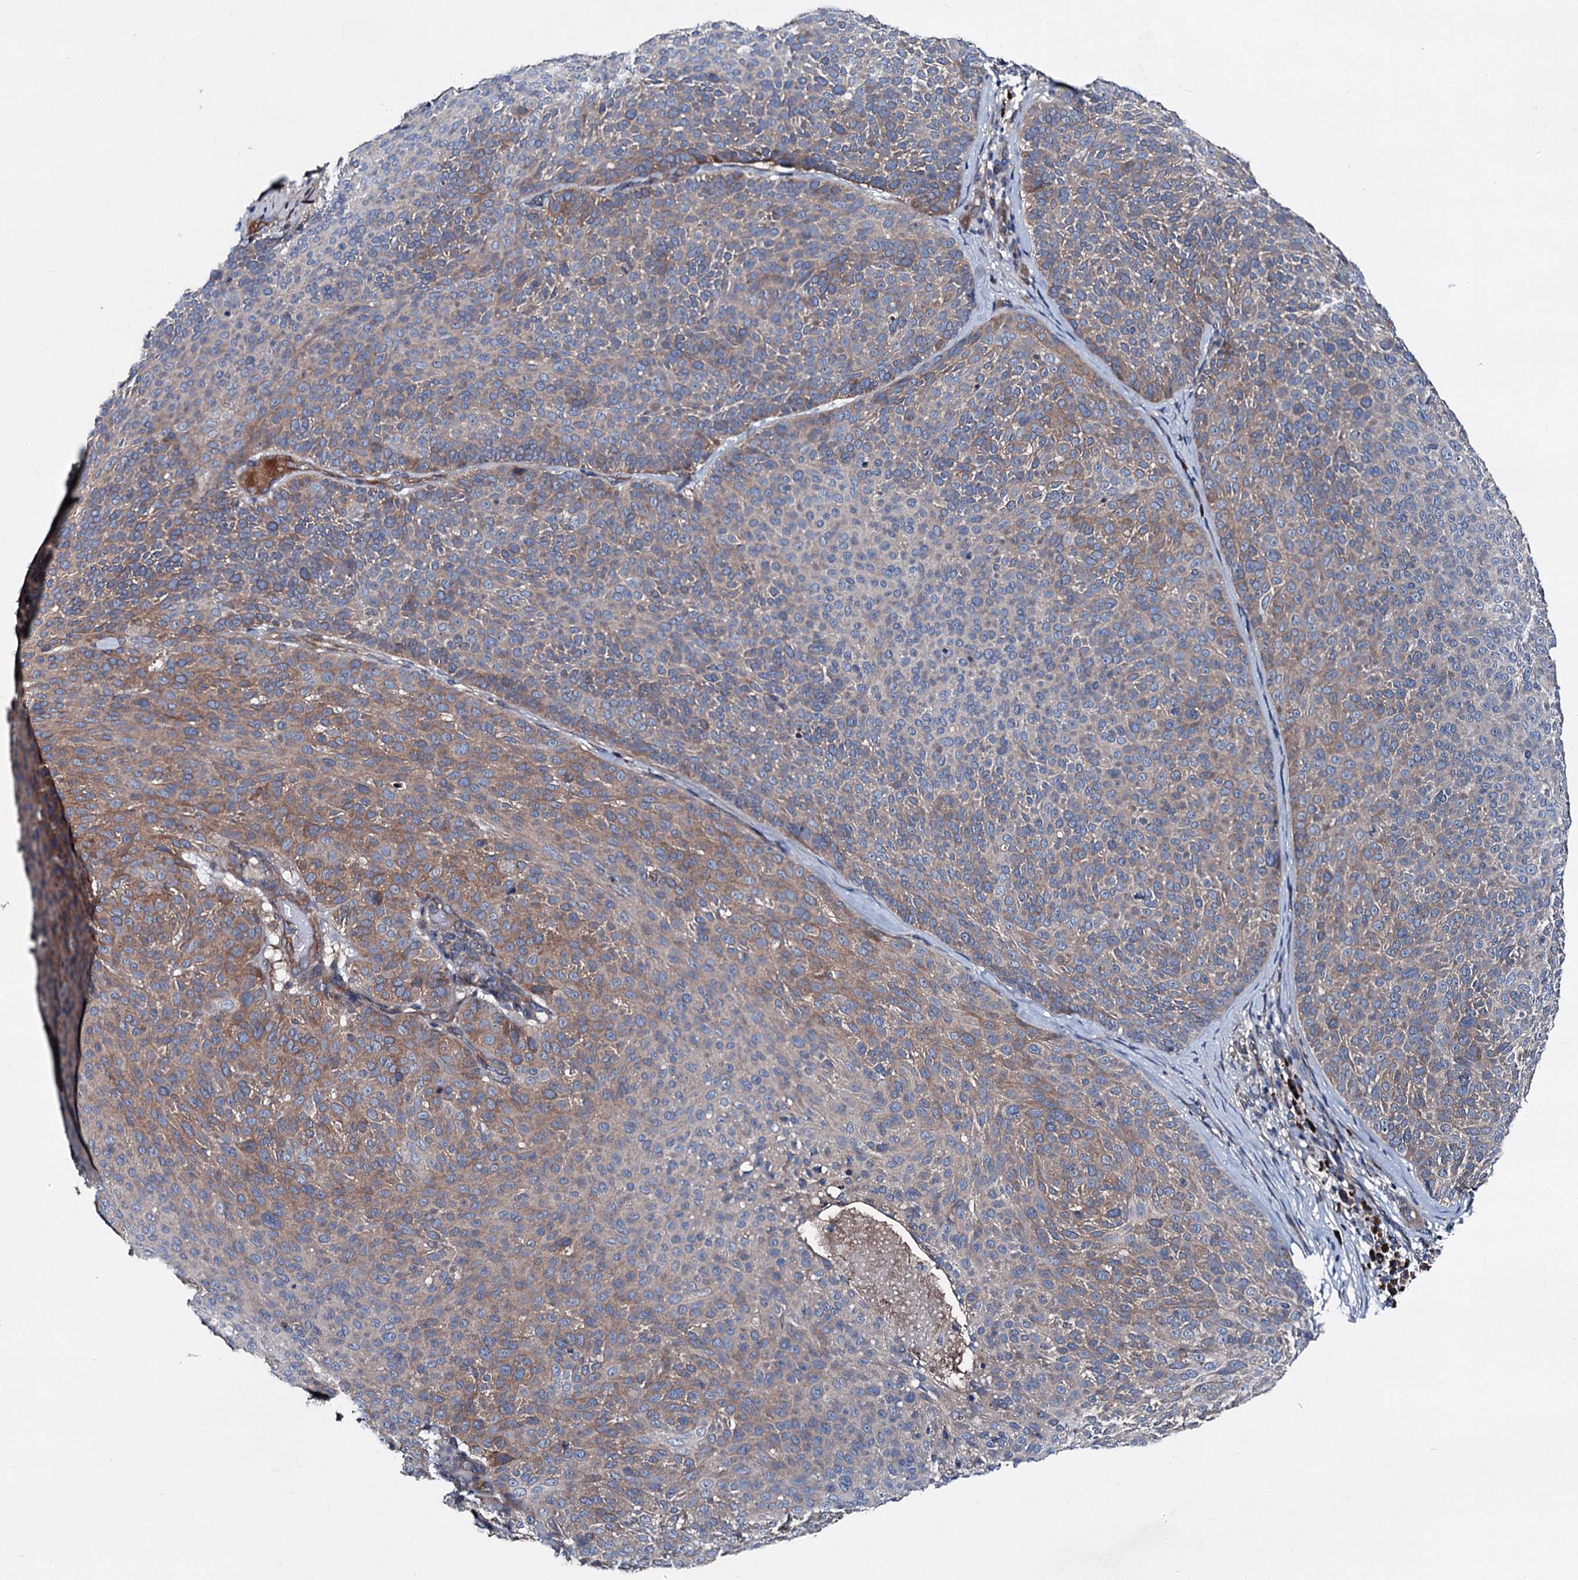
{"staining": {"intensity": "moderate", "quantity": "25%-75%", "location": "cytoplasmic/membranous"}, "tissue": "skin cancer", "cell_type": "Tumor cells", "image_type": "cancer", "snomed": [{"axis": "morphology", "description": "Basal cell carcinoma"}, {"axis": "topography", "description": "Skin"}], "caption": "This photomicrograph displays basal cell carcinoma (skin) stained with immunohistochemistry (IHC) to label a protein in brown. The cytoplasmic/membranous of tumor cells show moderate positivity for the protein. Nuclei are counter-stained blue.", "gene": "SLC22A25", "patient": {"sex": "male", "age": 85}}